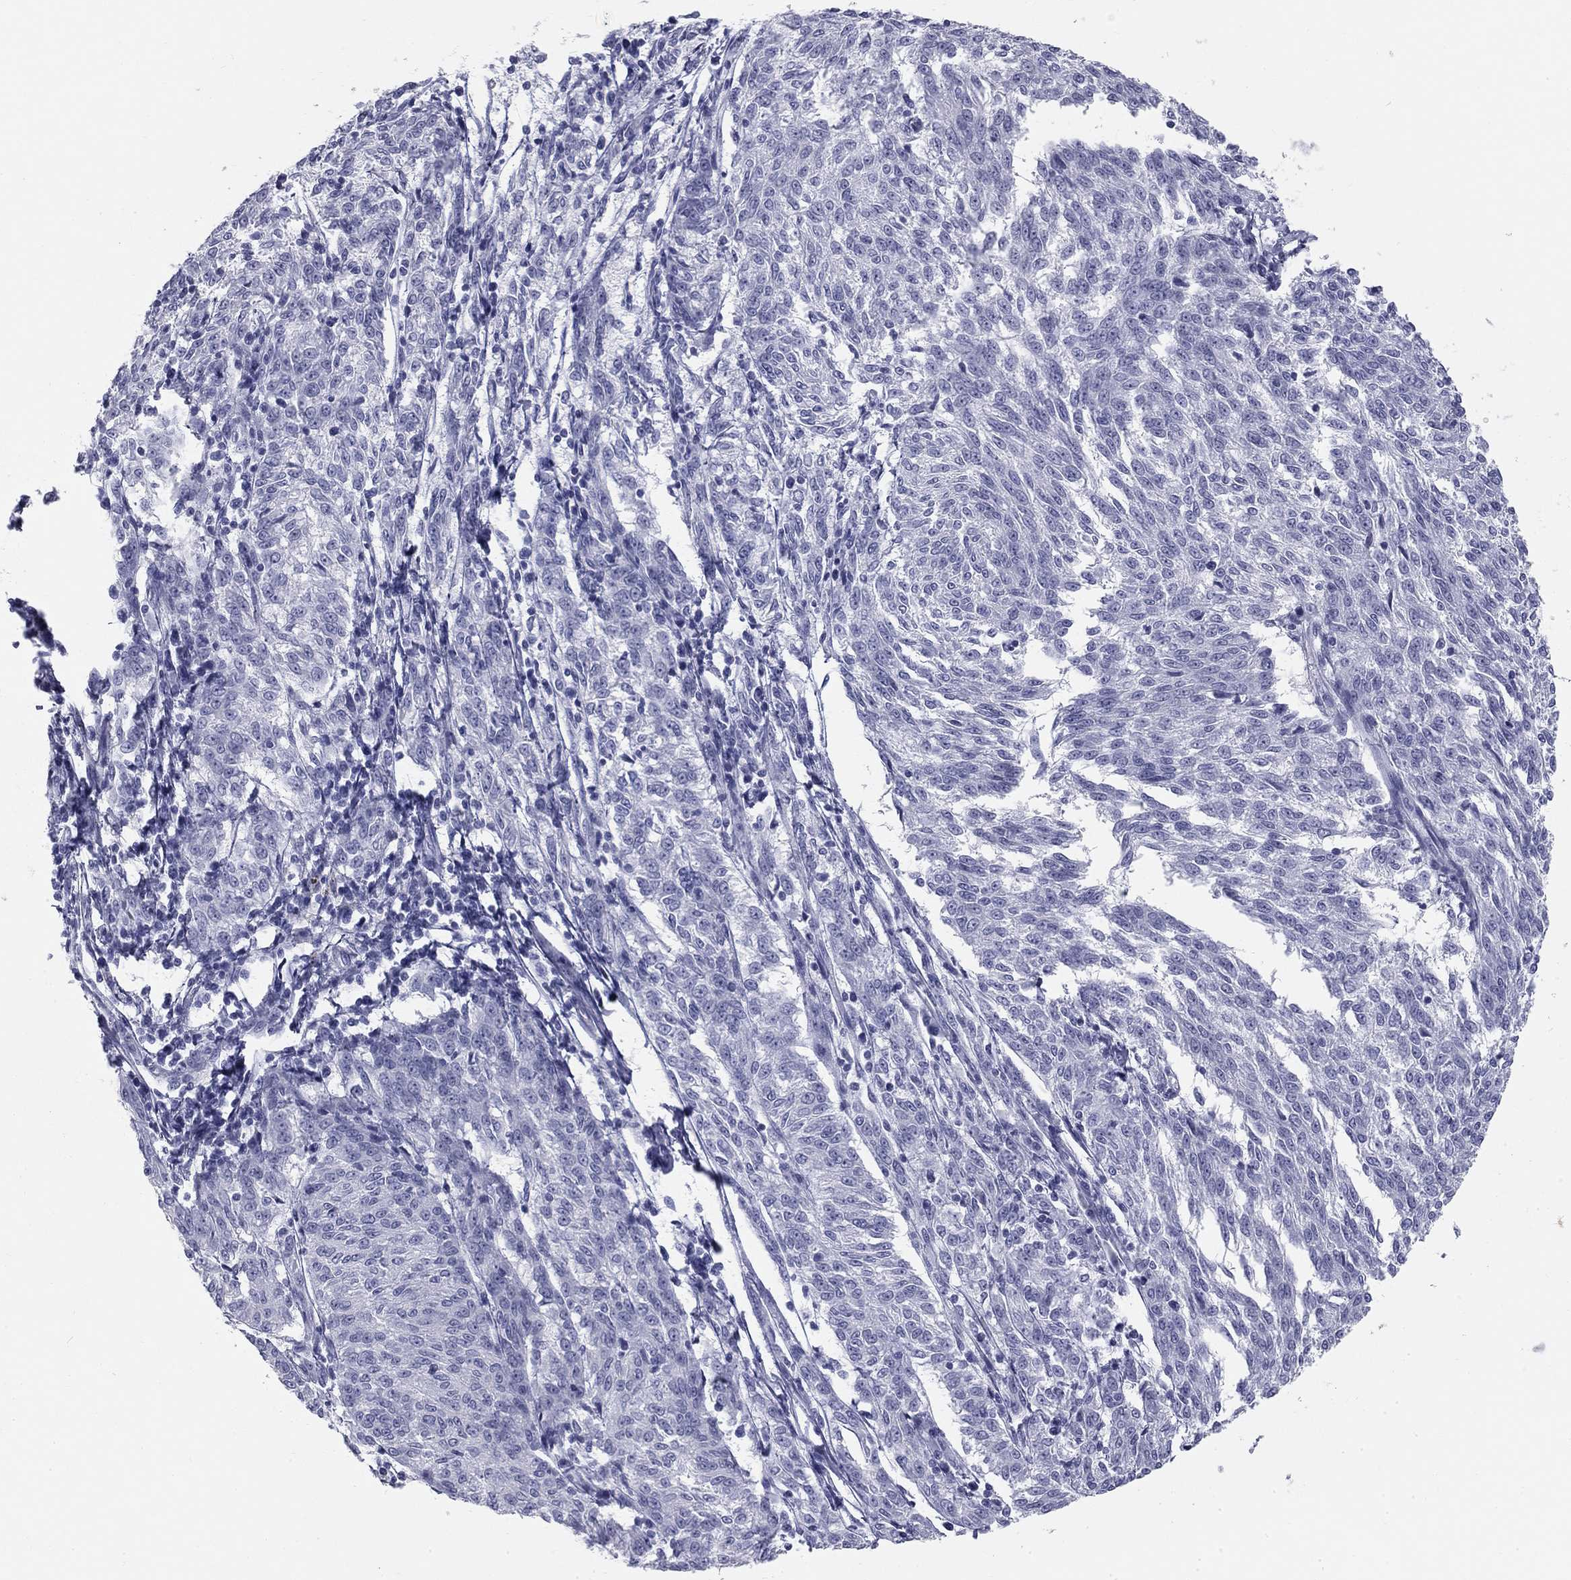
{"staining": {"intensity": "negative", "quantity": "none", "location": "none"}, "tissue": "melanoma", "cell_type": "Tumor cells", "image_type": "cancer", "snomed": [{"axis": "morphology", "description": "Malignant melanoma, NOS"}, {"axis": "topography", "description": "Skin"}], "caption": "DAB (3,3'-diaminobenzidine) immunohistochemical staining of human melanoma displays no significant positivity in tumor cells. (Brightfield microscopy of DAB (3,3'-diaminobenzidine) immunohistochemistry at high magnification).", "gene": "SULT2B1", "patient": {"sex": "female", "age": 72}}